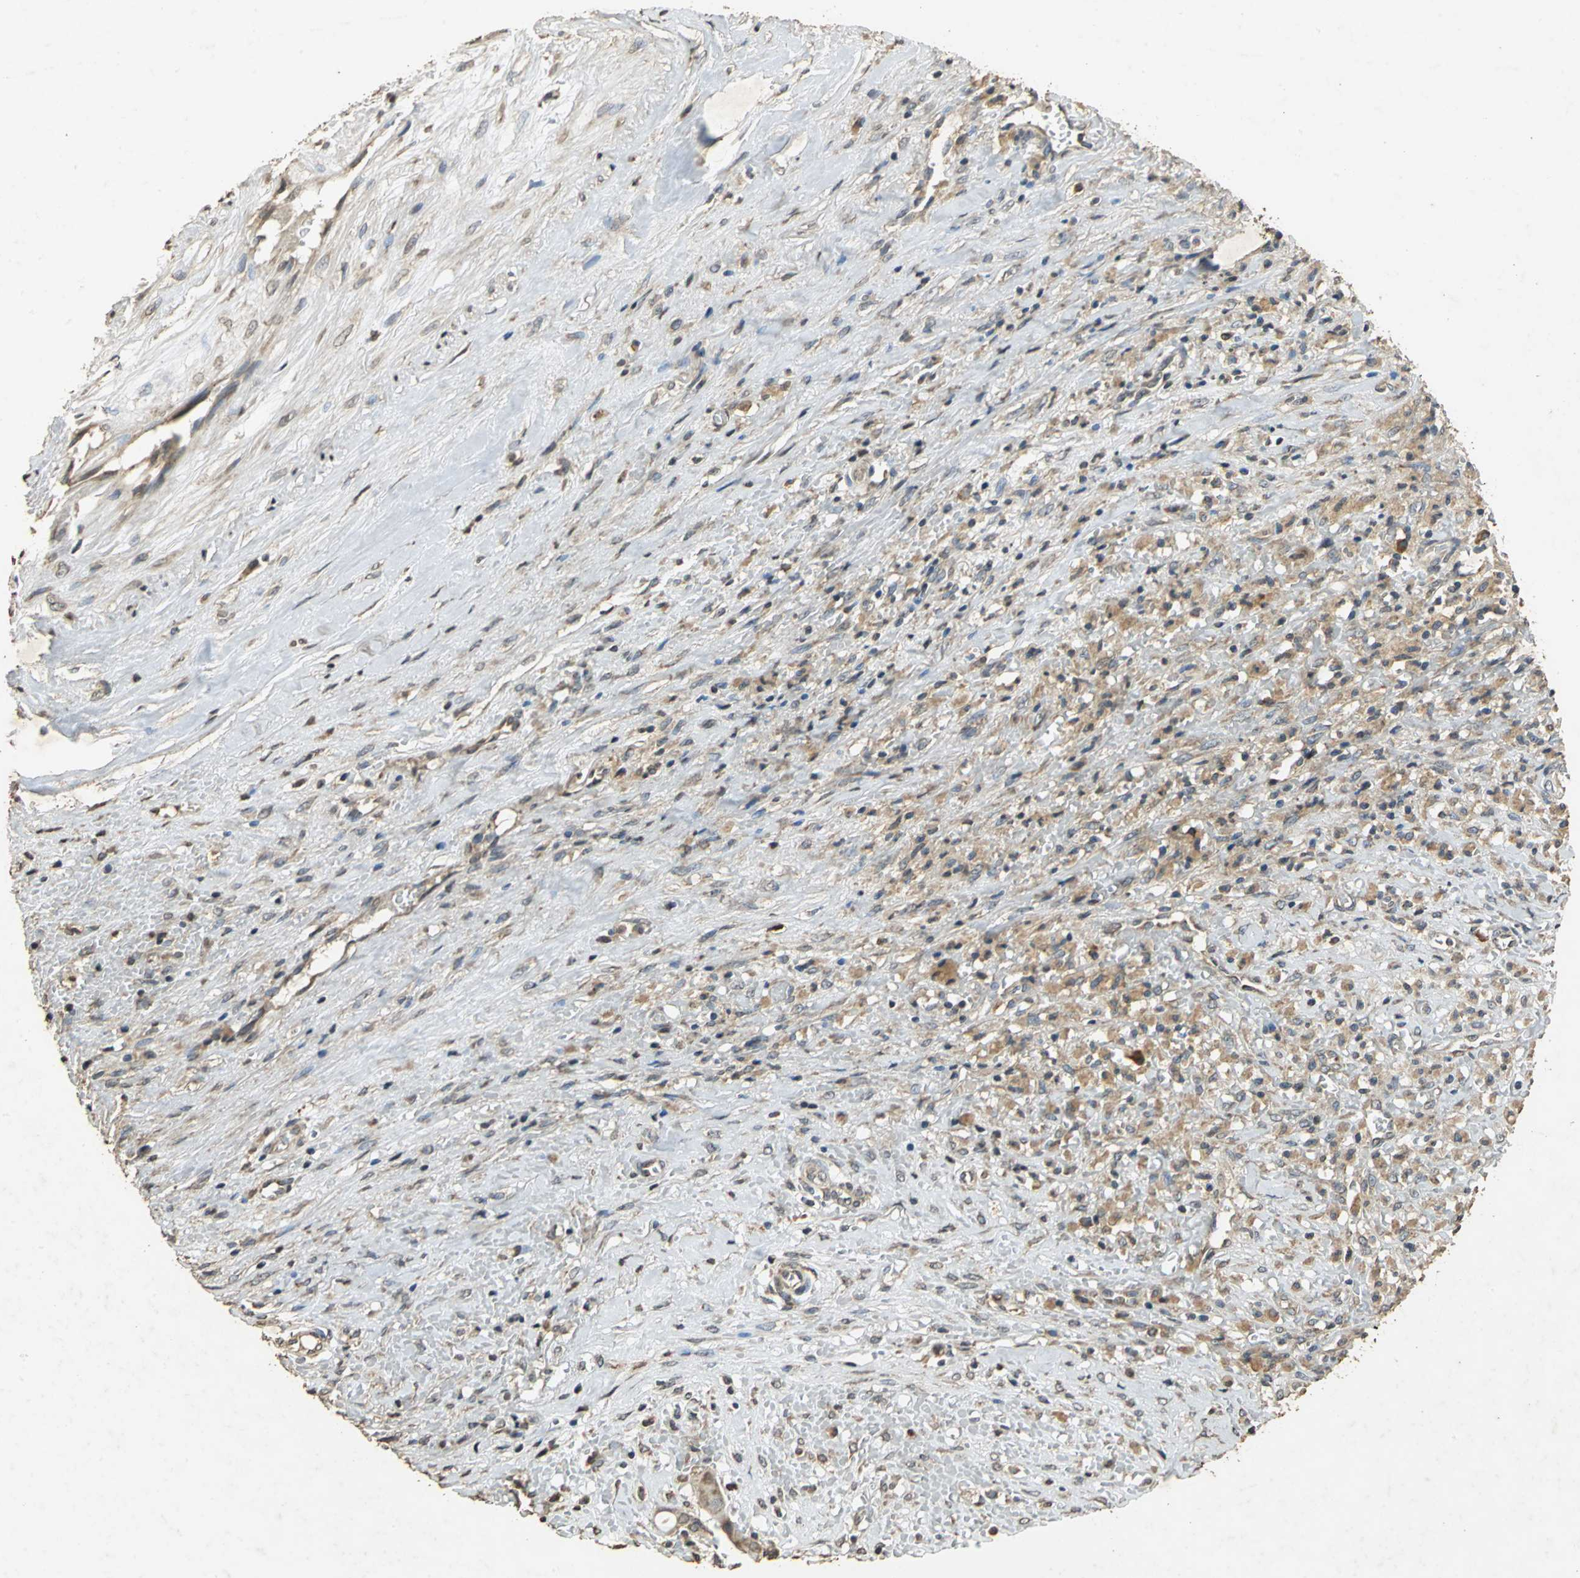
{"staining": {"intensity": "weak", "quantity": "25%-75%", "location": "cytoplasmic/membranous"}, "tissue": "liver cancer", "cell_type": "Tumor cells", "image_type": "cancer", "snomed": [{"axis": "morphology", "description": "Cholangiocarcinoma"}, {"axis": "topography", "description": "Liver"}], "caption": "Cholangiocarcinoma (liver) stained for a protein (brown) reveals weak cytoplasmic/membranous positive positivity in about 25%-75% of tumor cells.", "gene": "ACSL4", "patient": {"sex": "female", "age": 70}}